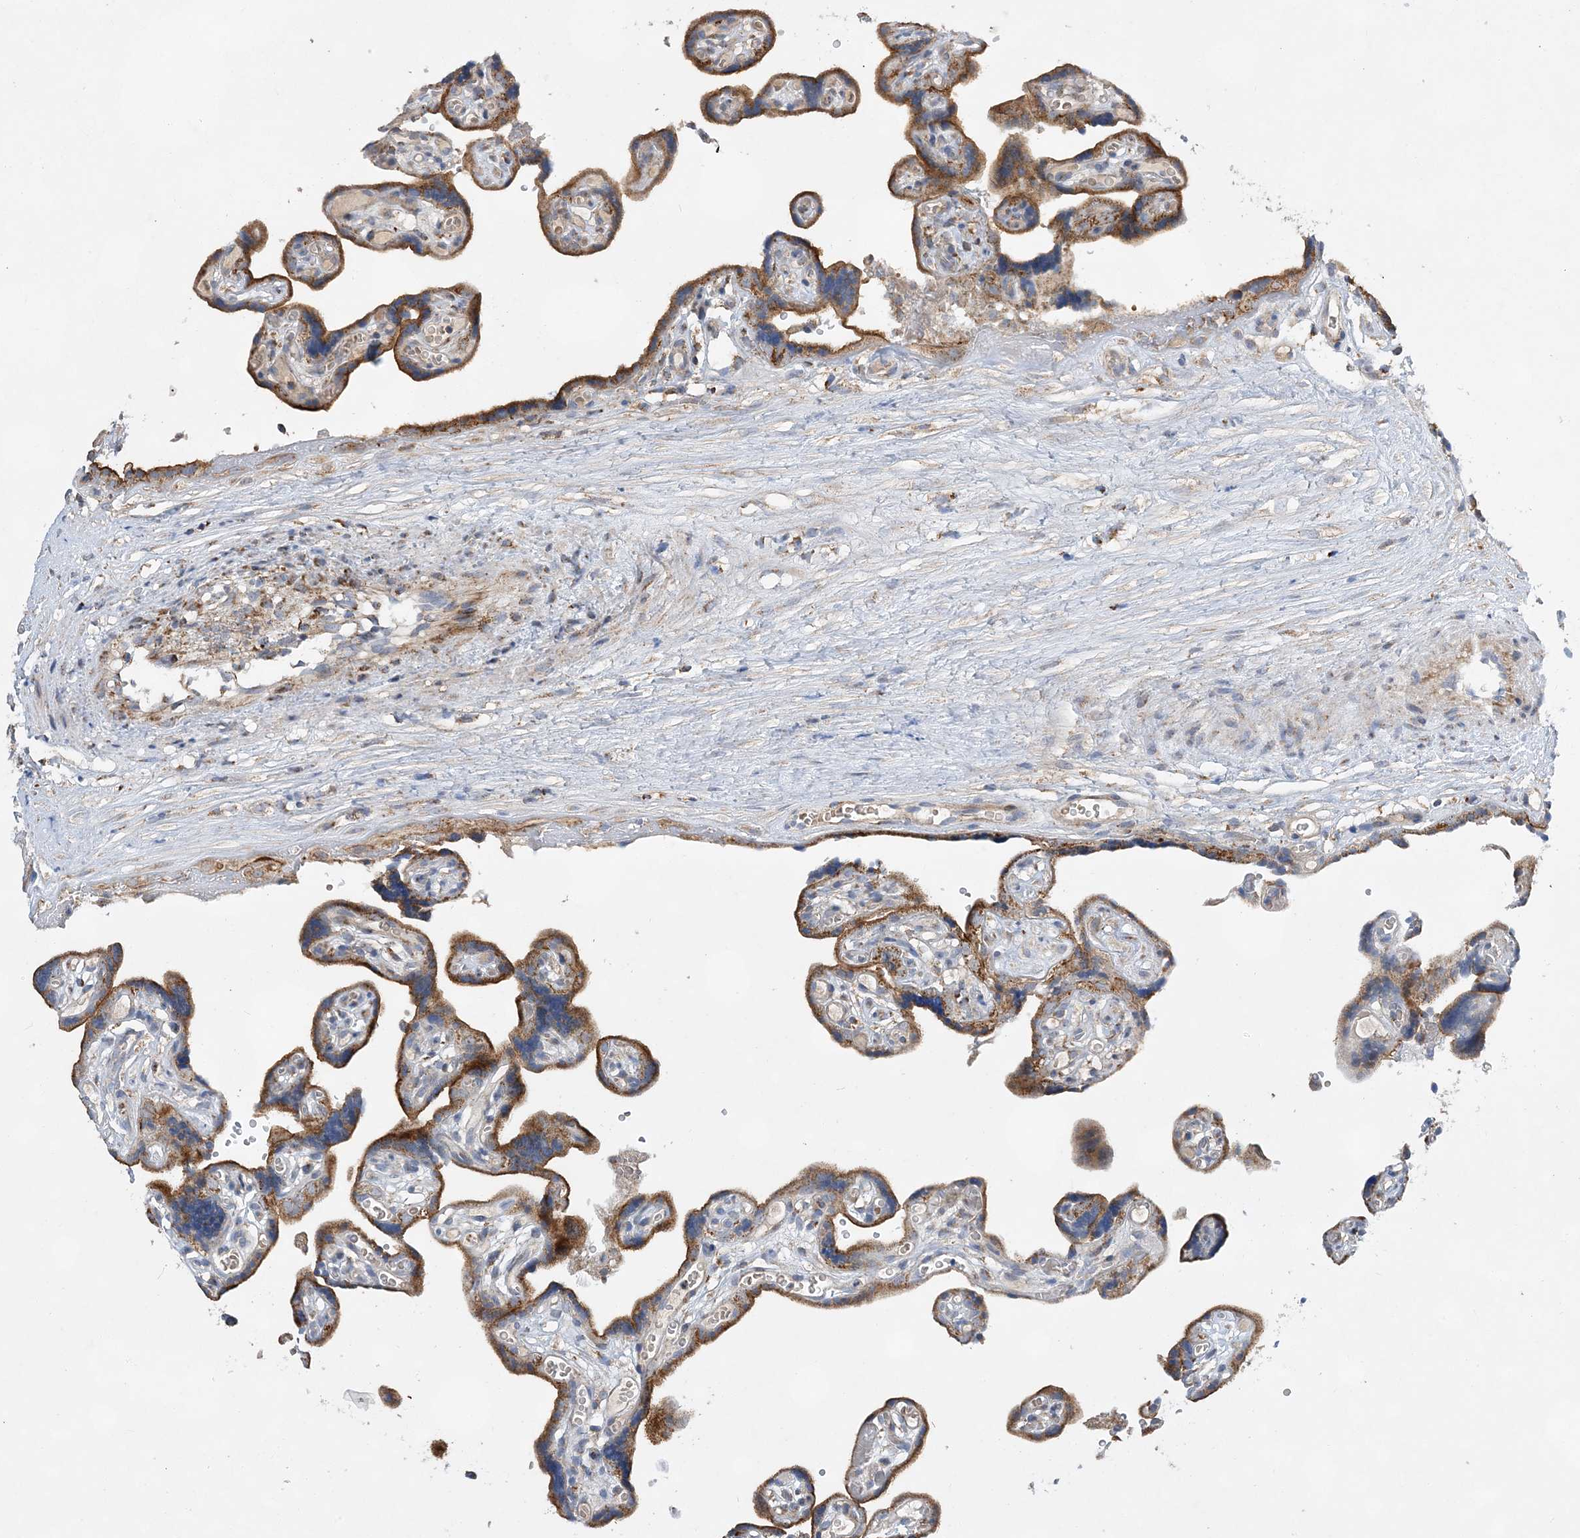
{"staining": {"intensity": "moderate", "quantity": ">75%", "location": "cytoplasmic/membranous"}, "tissue": "placenta", "cell_type": "Trophoblastic cells", "image_type": "normal", "snomed": [{"axis": "morphology", "description": "Normal tissue, NOS"}, {"axis": "topography", "description": "Placenta"}], "caption": "Immunohistochemical staining of normal placenta exhibits medium levels of moderate cytoplasmic/membranous staining in about >75% of trophoblastic cells.", "gene": "TRAPPC13", "patient": {"sex": "female", "age": 30}}